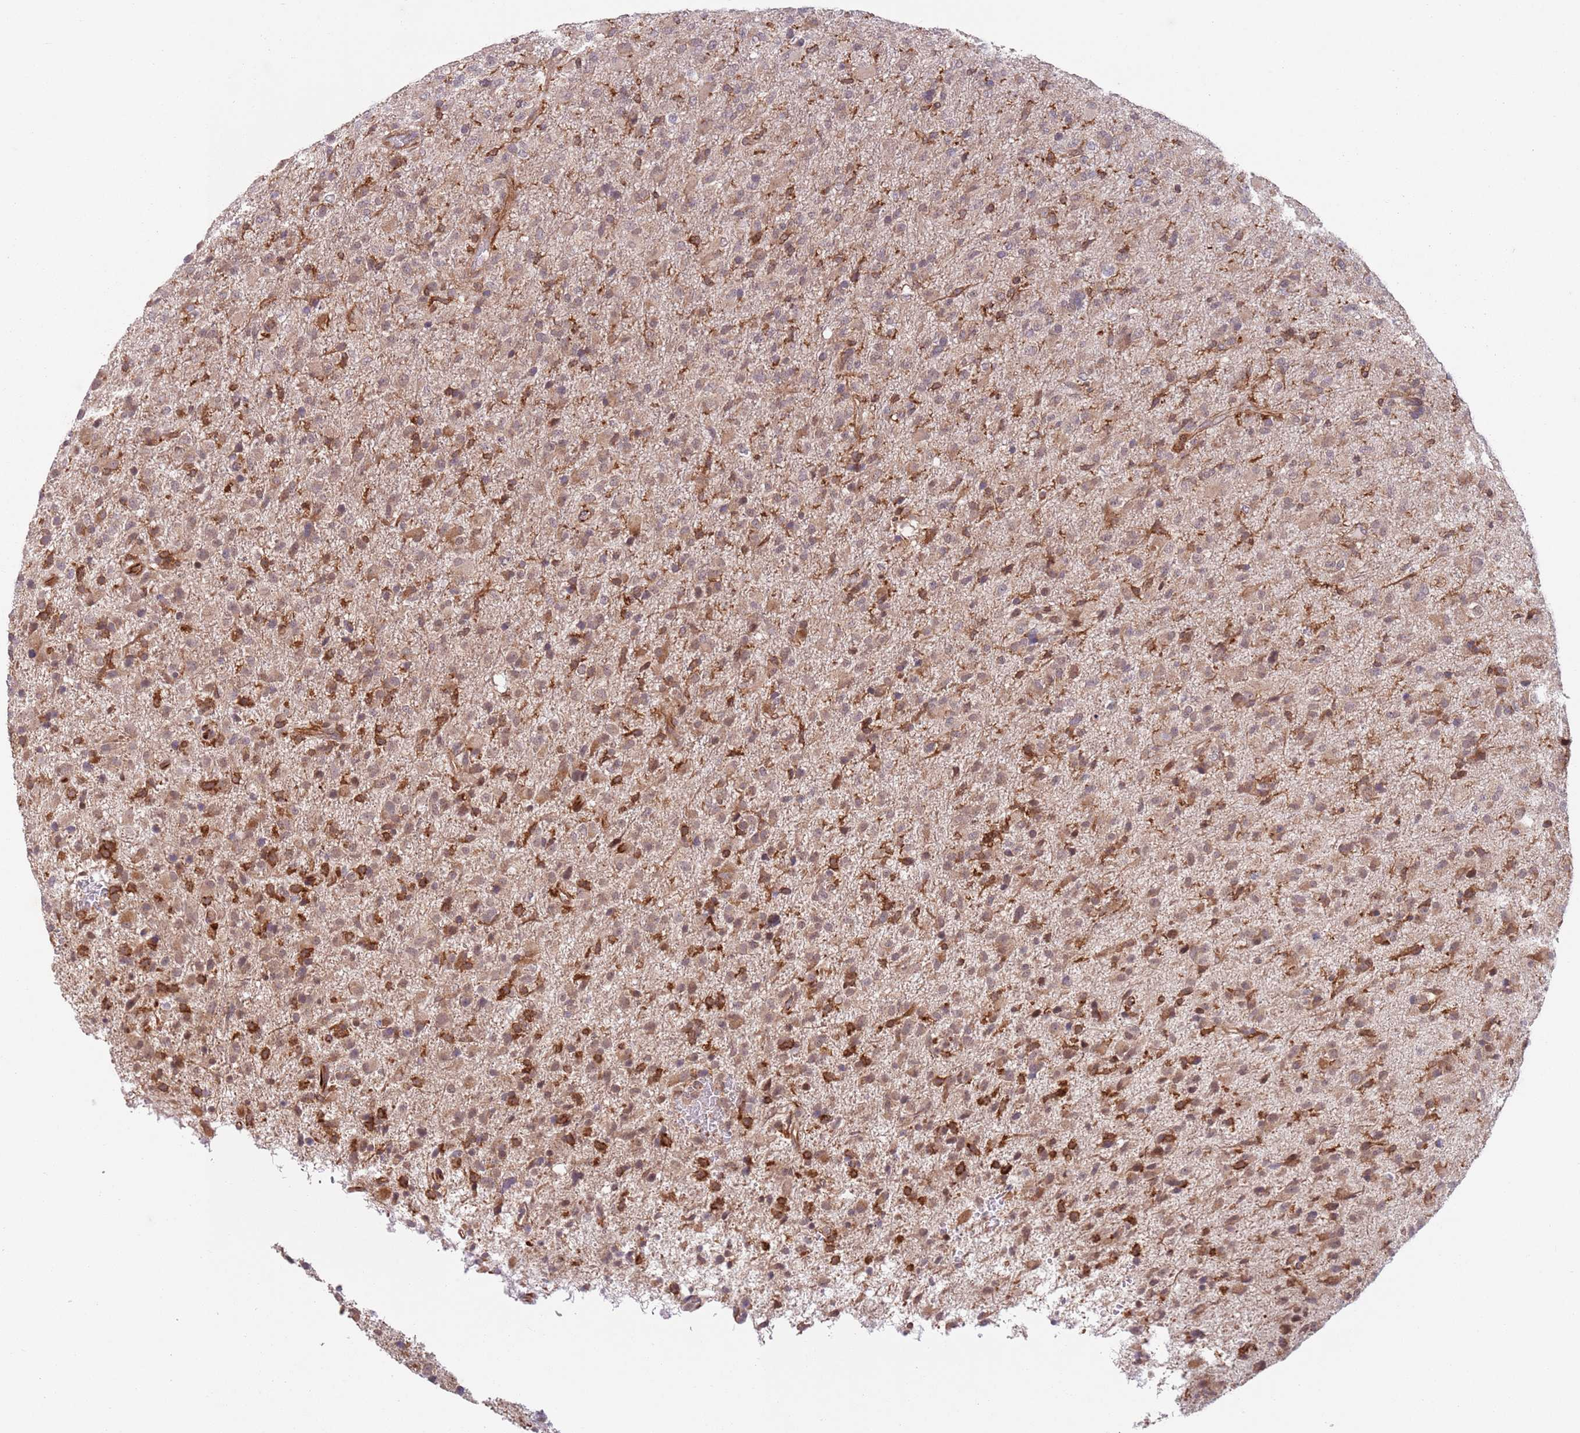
{"staining": {"intensity": "moderate", "quantity": "<25%", "location": "cytoplasmic/membranous,nuclear"}, "tissue": "glioma", "cell_type": "Tumor cells", "image_type": "cancer", "snomed": [{"axis": "morphology", "description": "Glioma, malignant, Low grade"}, {"axis": "topography", "description": "Brain"}], "caption": "A brown stain highlights moderate cytoplasmic/membranous and nuclear staining of a protein in human malignant low-grade glioma tumor cells. (Brightfield microscopy of DAB IHC at high magnification).", "gene": "CHD9", "patient": {"sex": "male", "age": 65}}